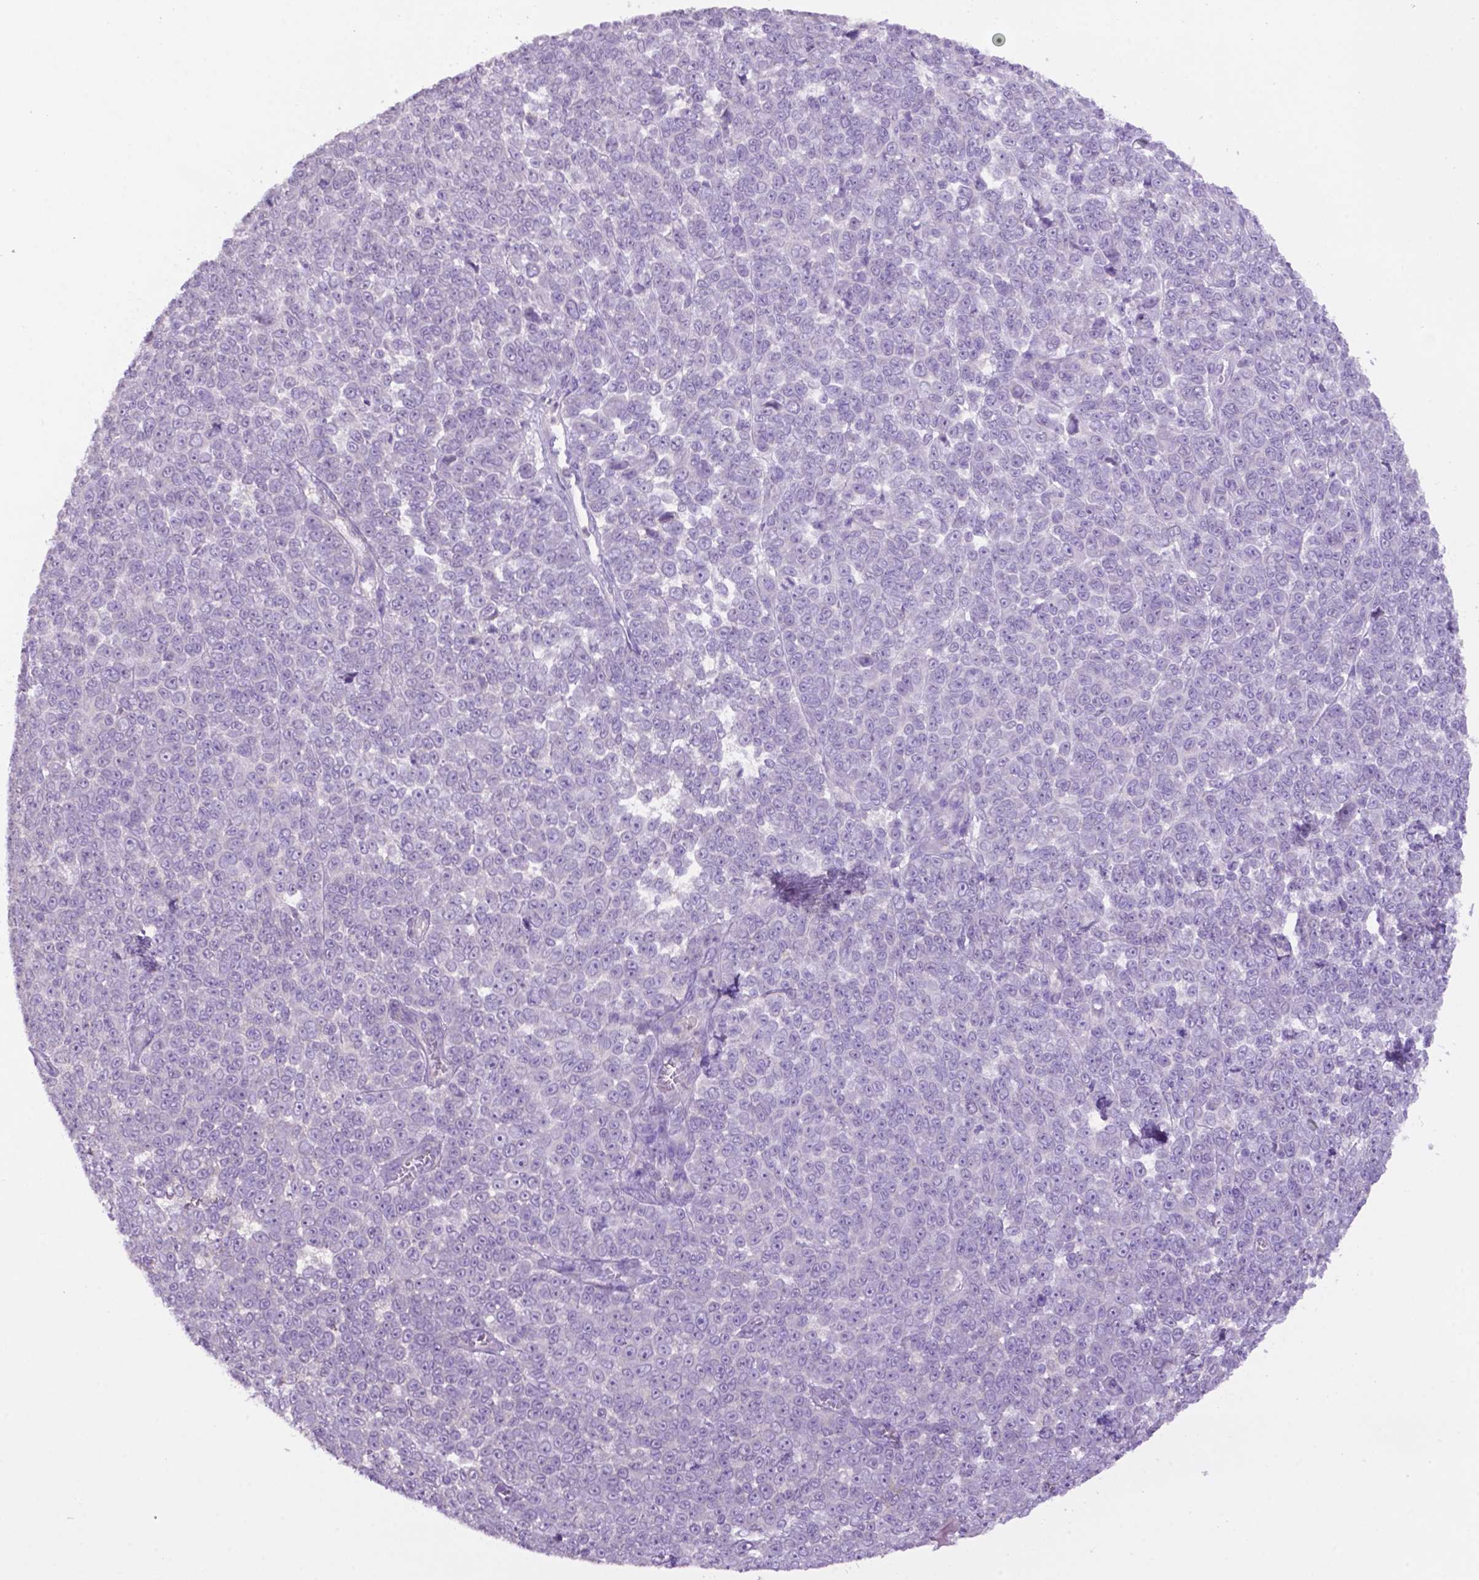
{"staining": {"intensity": "negative", "quantity": "none", "location": "none"}, "tissue": "melanoma", "cell_type": "Tumor cells", "image_type": "cancer", "snomed": [{"axis": "morphology", "description": "Malignant melanoma, NOS"}, {"axis": "topography", "description": "Skin"}], "caption": "A micrograph of human melanoma is negative for staining in tumor cells.", "gene": "PRPS2", "patient": {"sex": "female", "age": 95}}